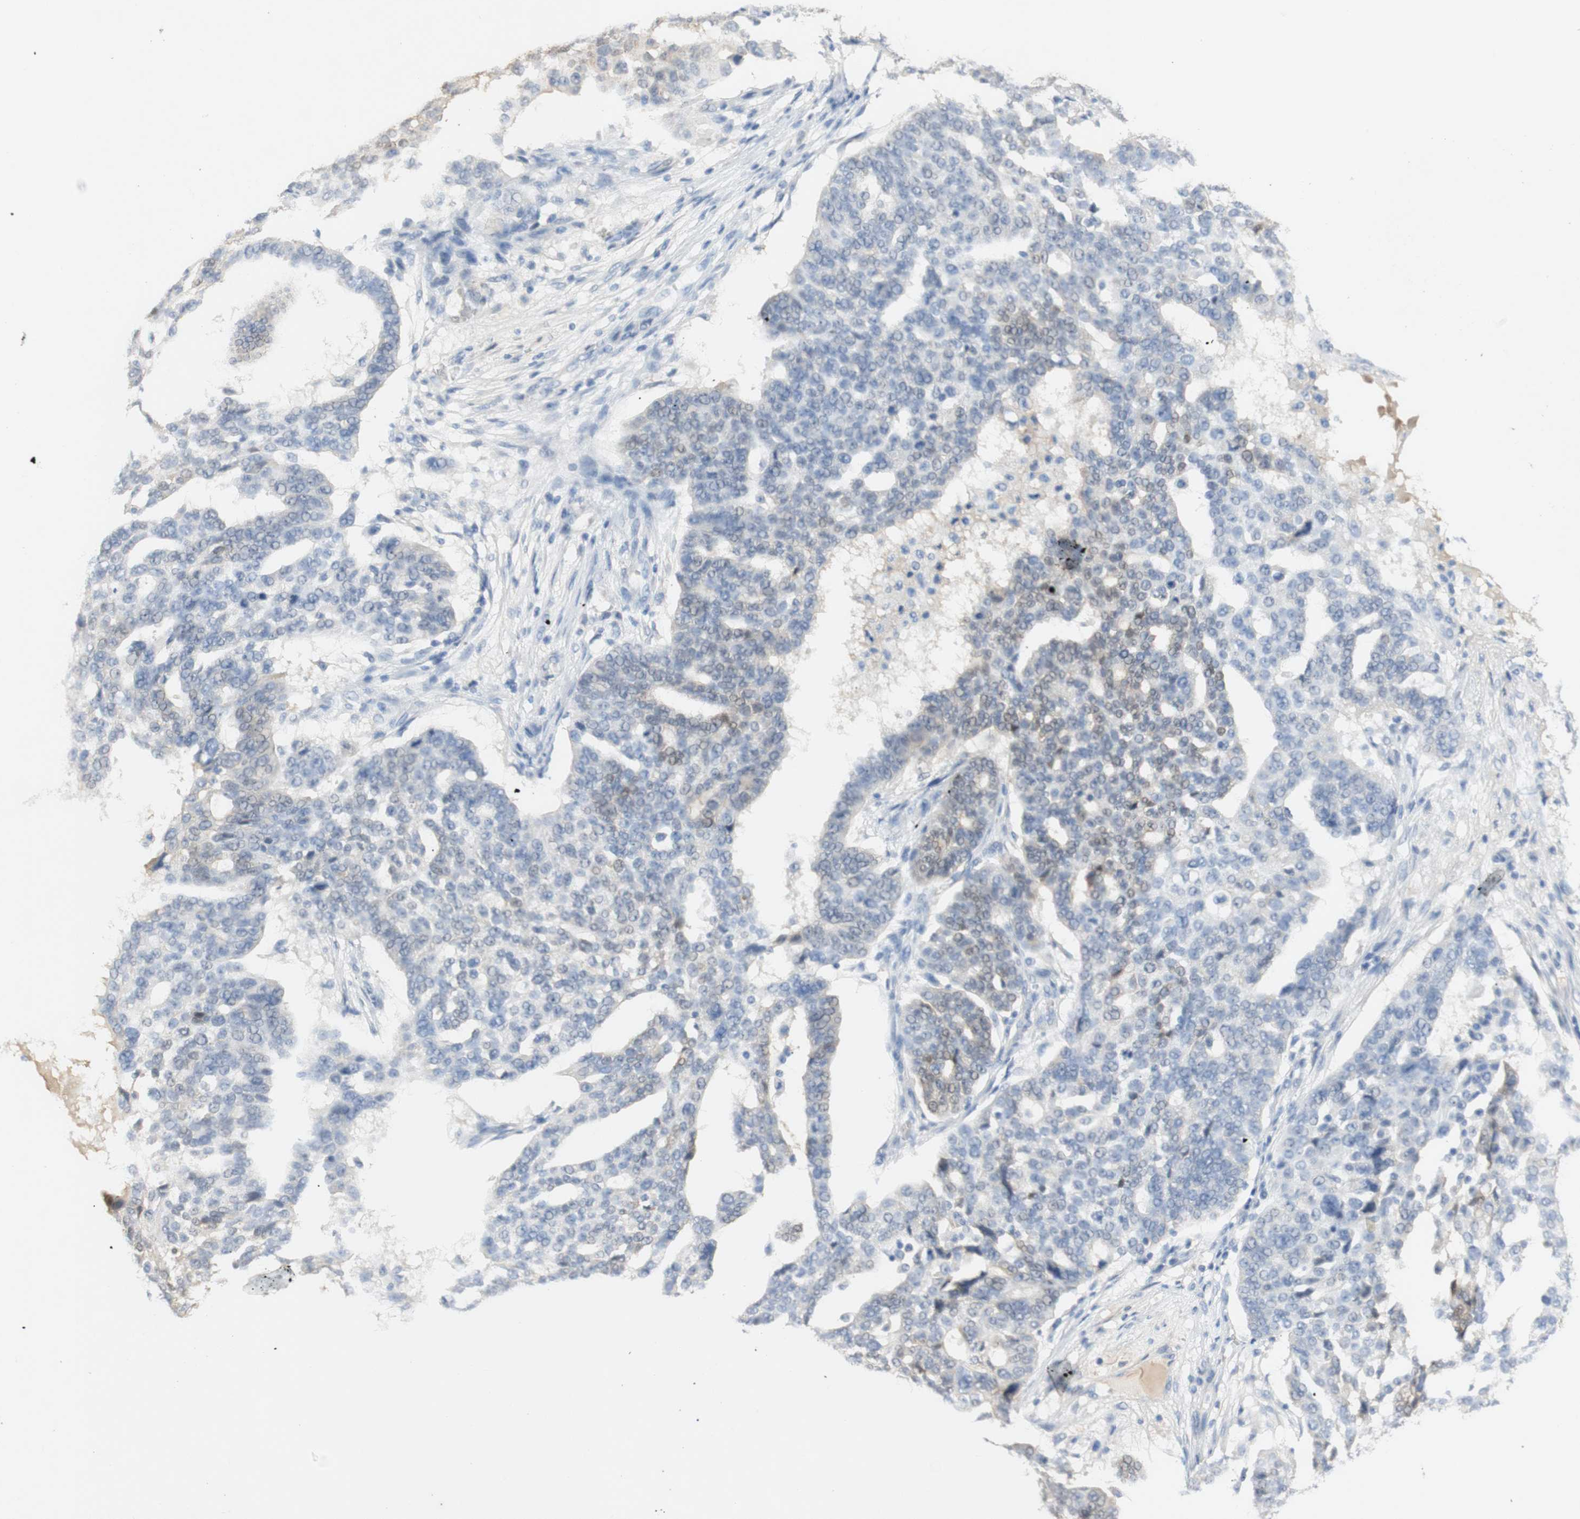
{"staining": {"intensity": "negative", "quantity": "none", "location": "none"}, "tissue": "ovarian cancer", "cell_type": "Tumor cells", "image_type": "cancer", "snomed": [{"axis": "morphology", "description": "Cystadenocarcinoma, serous, NOS"}, {"axis": "topography", "description": "Ovary"}], "caption": "Tumor cells are negative for brown protein staining in ovarian cancer (serous cystadenocarcinoma).", "gene": "SELENBP1", "patient": {"sex": "female", "age": 59}}